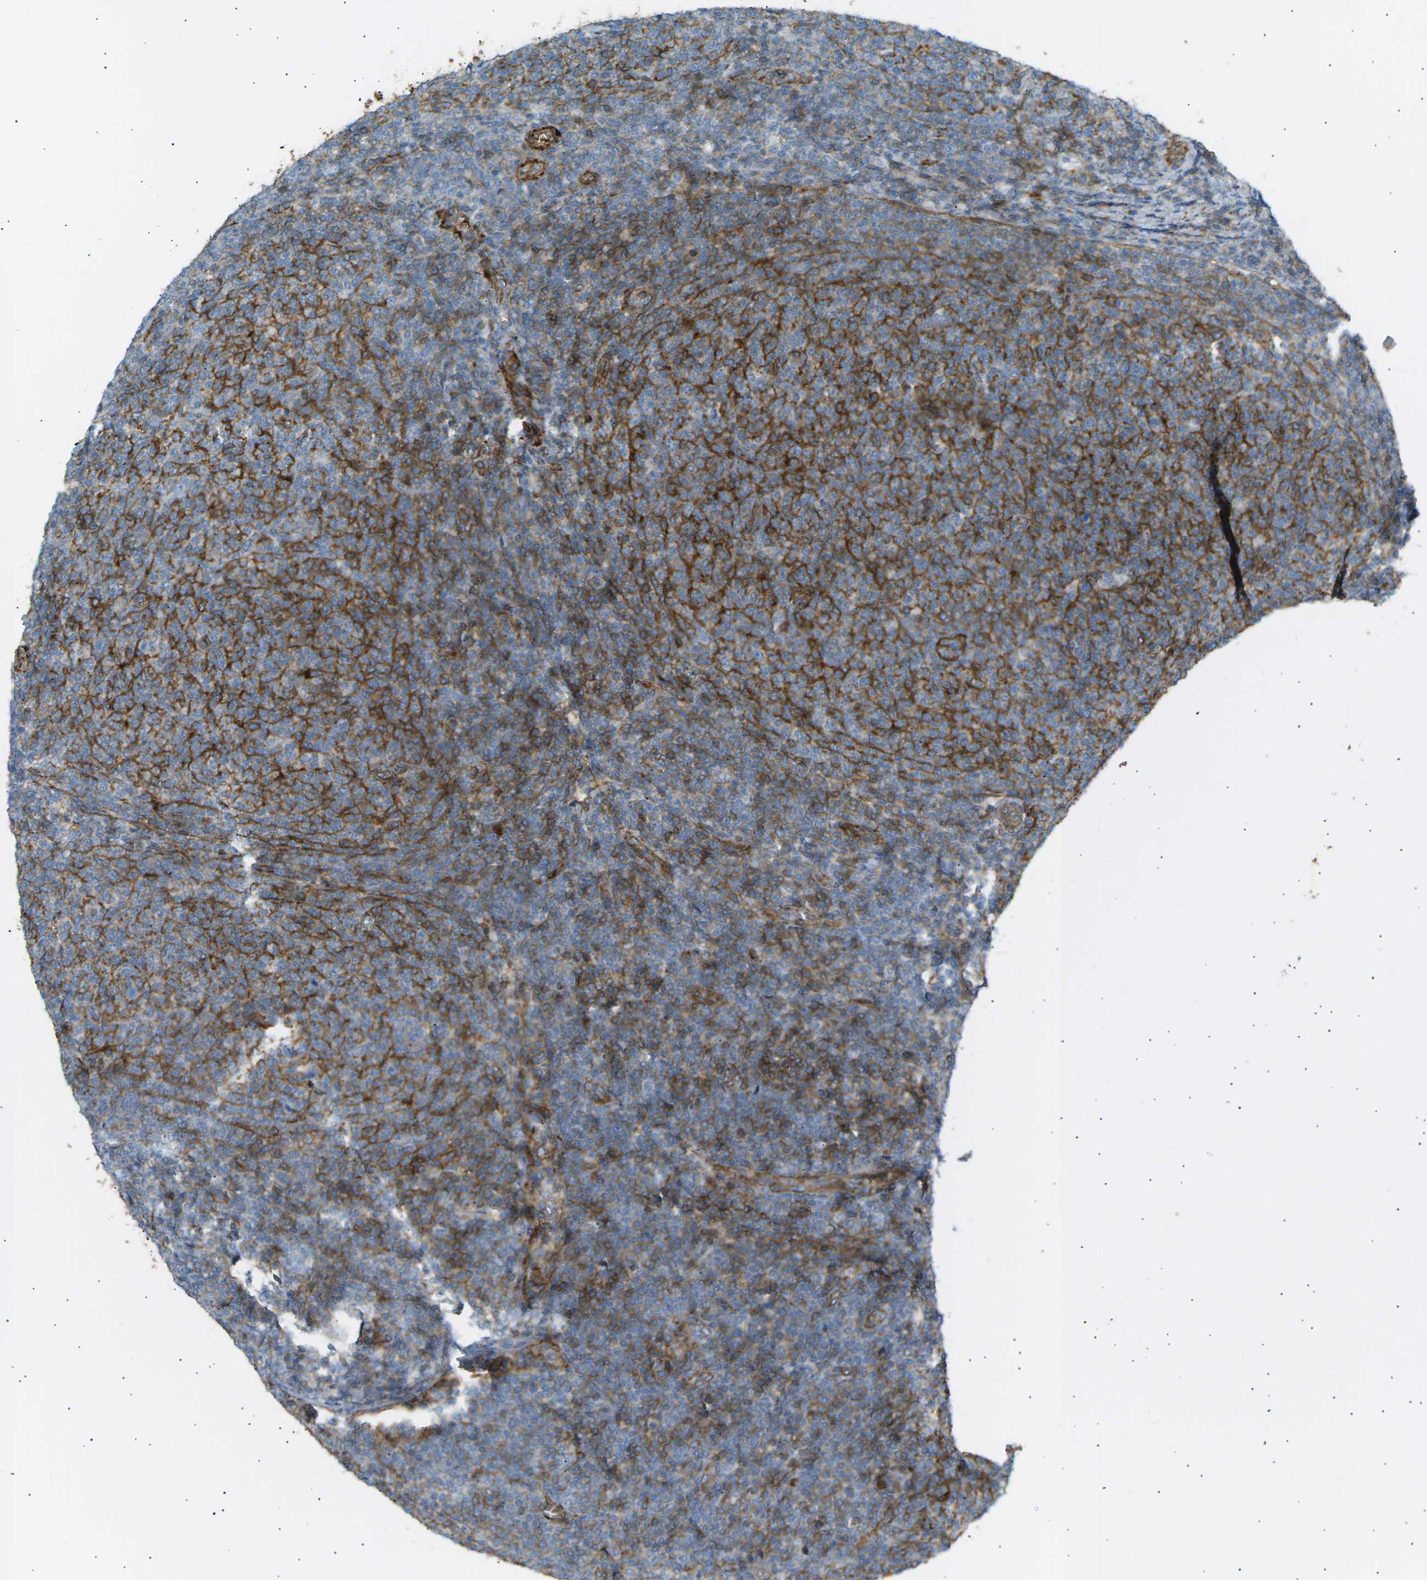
{"staining": {"intensity": "moderate", "quantity": "25%-75%", "location": "cytoplasmic/membranous"}, "tissue": "lymphoma", "cell_type": "Tumor cells", "image_type": "cancer", "snomed": [{"axis": "morphology", "description": "Malignant lymphoma, non-Hodgkin's type, Low grade"}, {"axis": "topography", "description": "Lymph node"}], "caption": "Moderate cytoplasmic/membranous protein expression is appreciated in approximately 25%-75% of tumor cells in malignant lymphoma, non-Hodgkin's type (low-grade). The staining is performed using DAB (3,3'-diaminobenzidine) brown chromogen to label protein expression. The nuclei are counter-stained blue using hematoxylin.", "gene": "ATP2B4", "patient": {"sex": "male", "age": 66}}